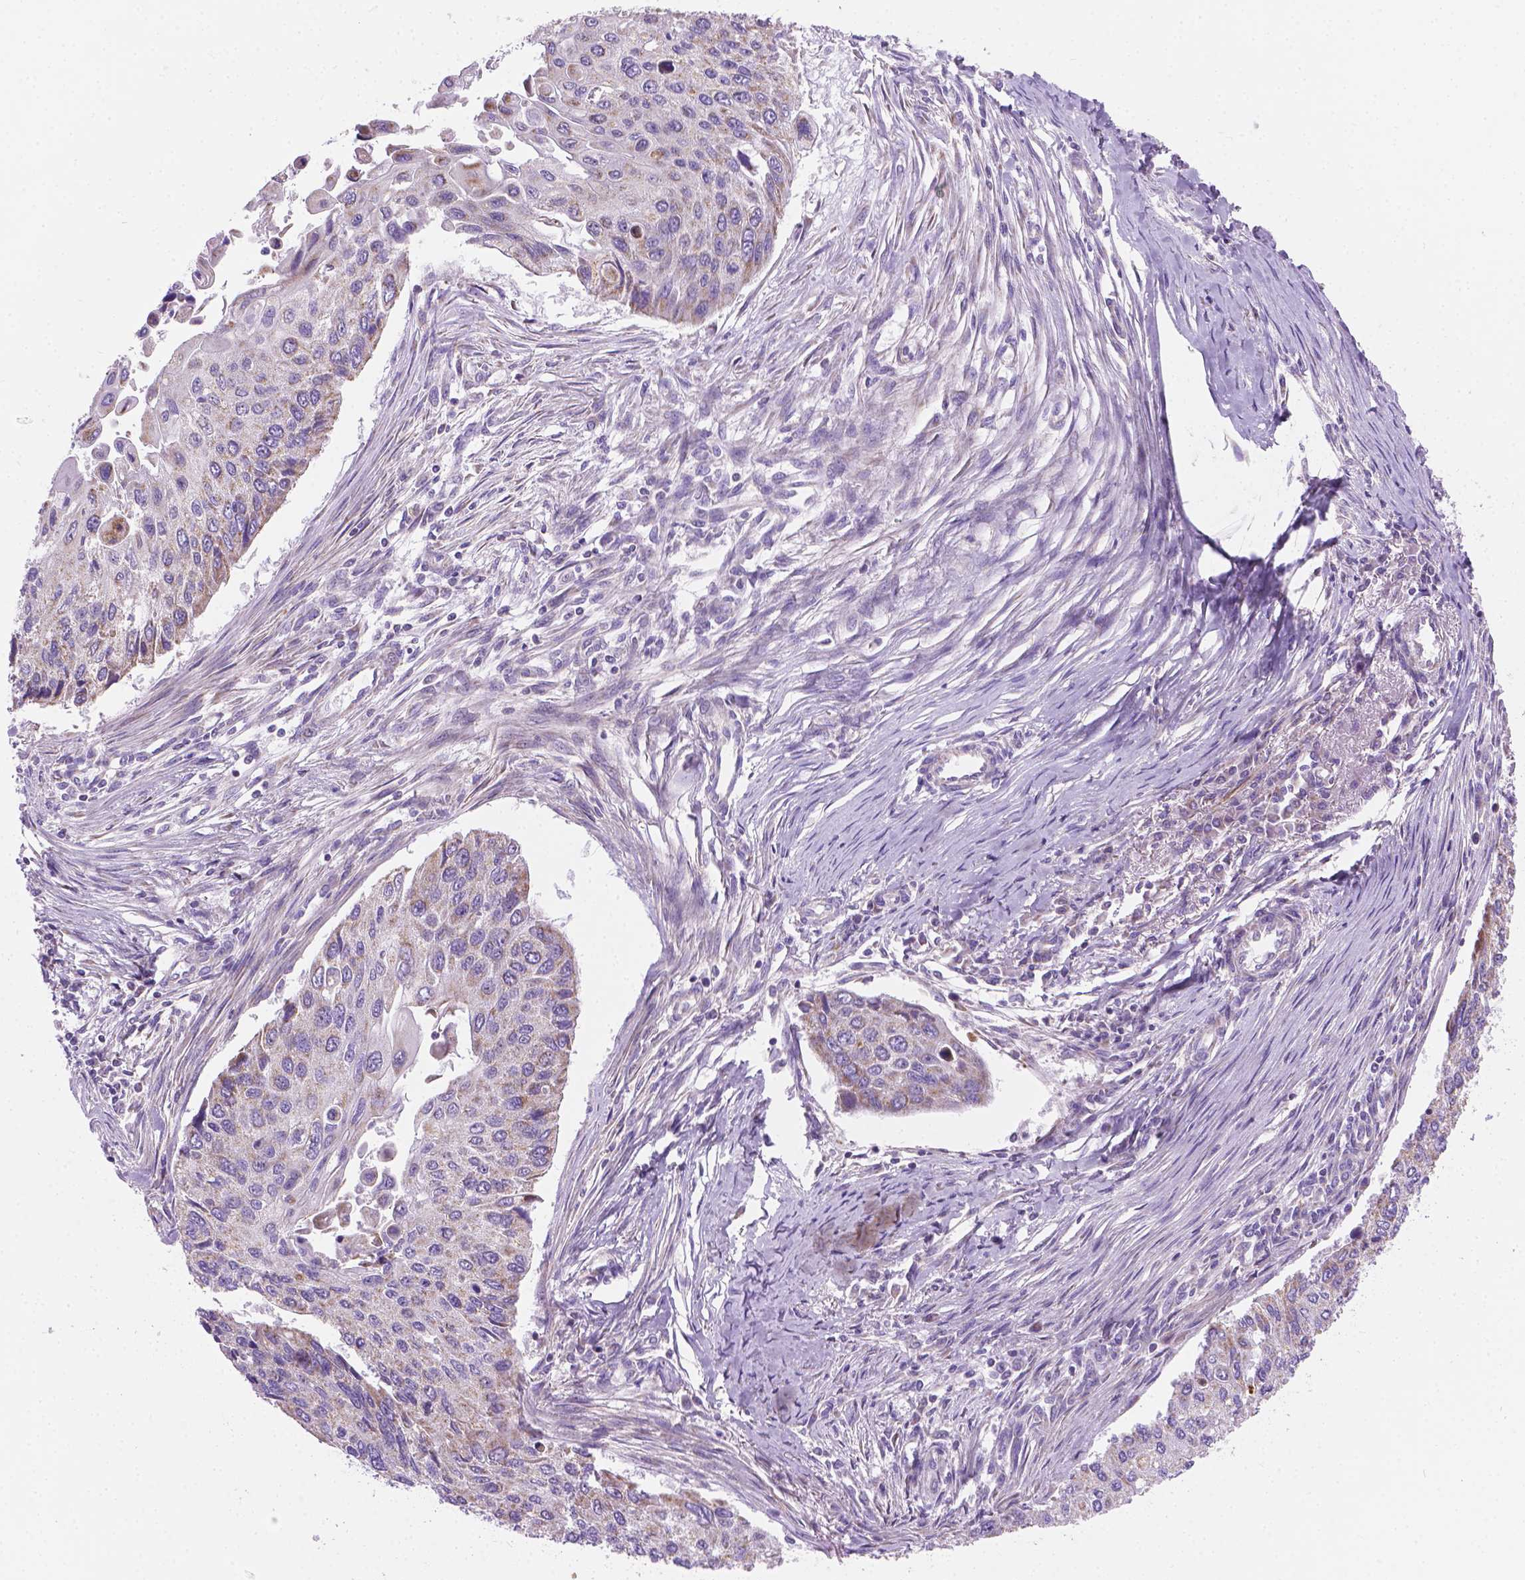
{"staining": {"intensity": "negative", "quantity": "none", "location": "none"}, "tissue": "lung cancer", "cell_type": "Tumor cells", "image_type": "cancer", "snomed": [{"axis": "morphology", "description": "Squamous cell carcinoma, NOS"}, {"axis": "morphology", "description": "Squamous cell carcinoma, metastatic, NOS"}, {"axis": "topography", "description": "Lung"}], "caption": "Immunohistochemistry (IHC) of lung cancer (squamous cell carcinoma) reveals no staining in tumor cells. The staining was performed using DAB to visualize the protein expression in brown, while the nuclei were stained in blue with hematoxylin (Magnification: 20x).", "gene": "CSPG5", "patient": {"sex": "male", "age": 63}}